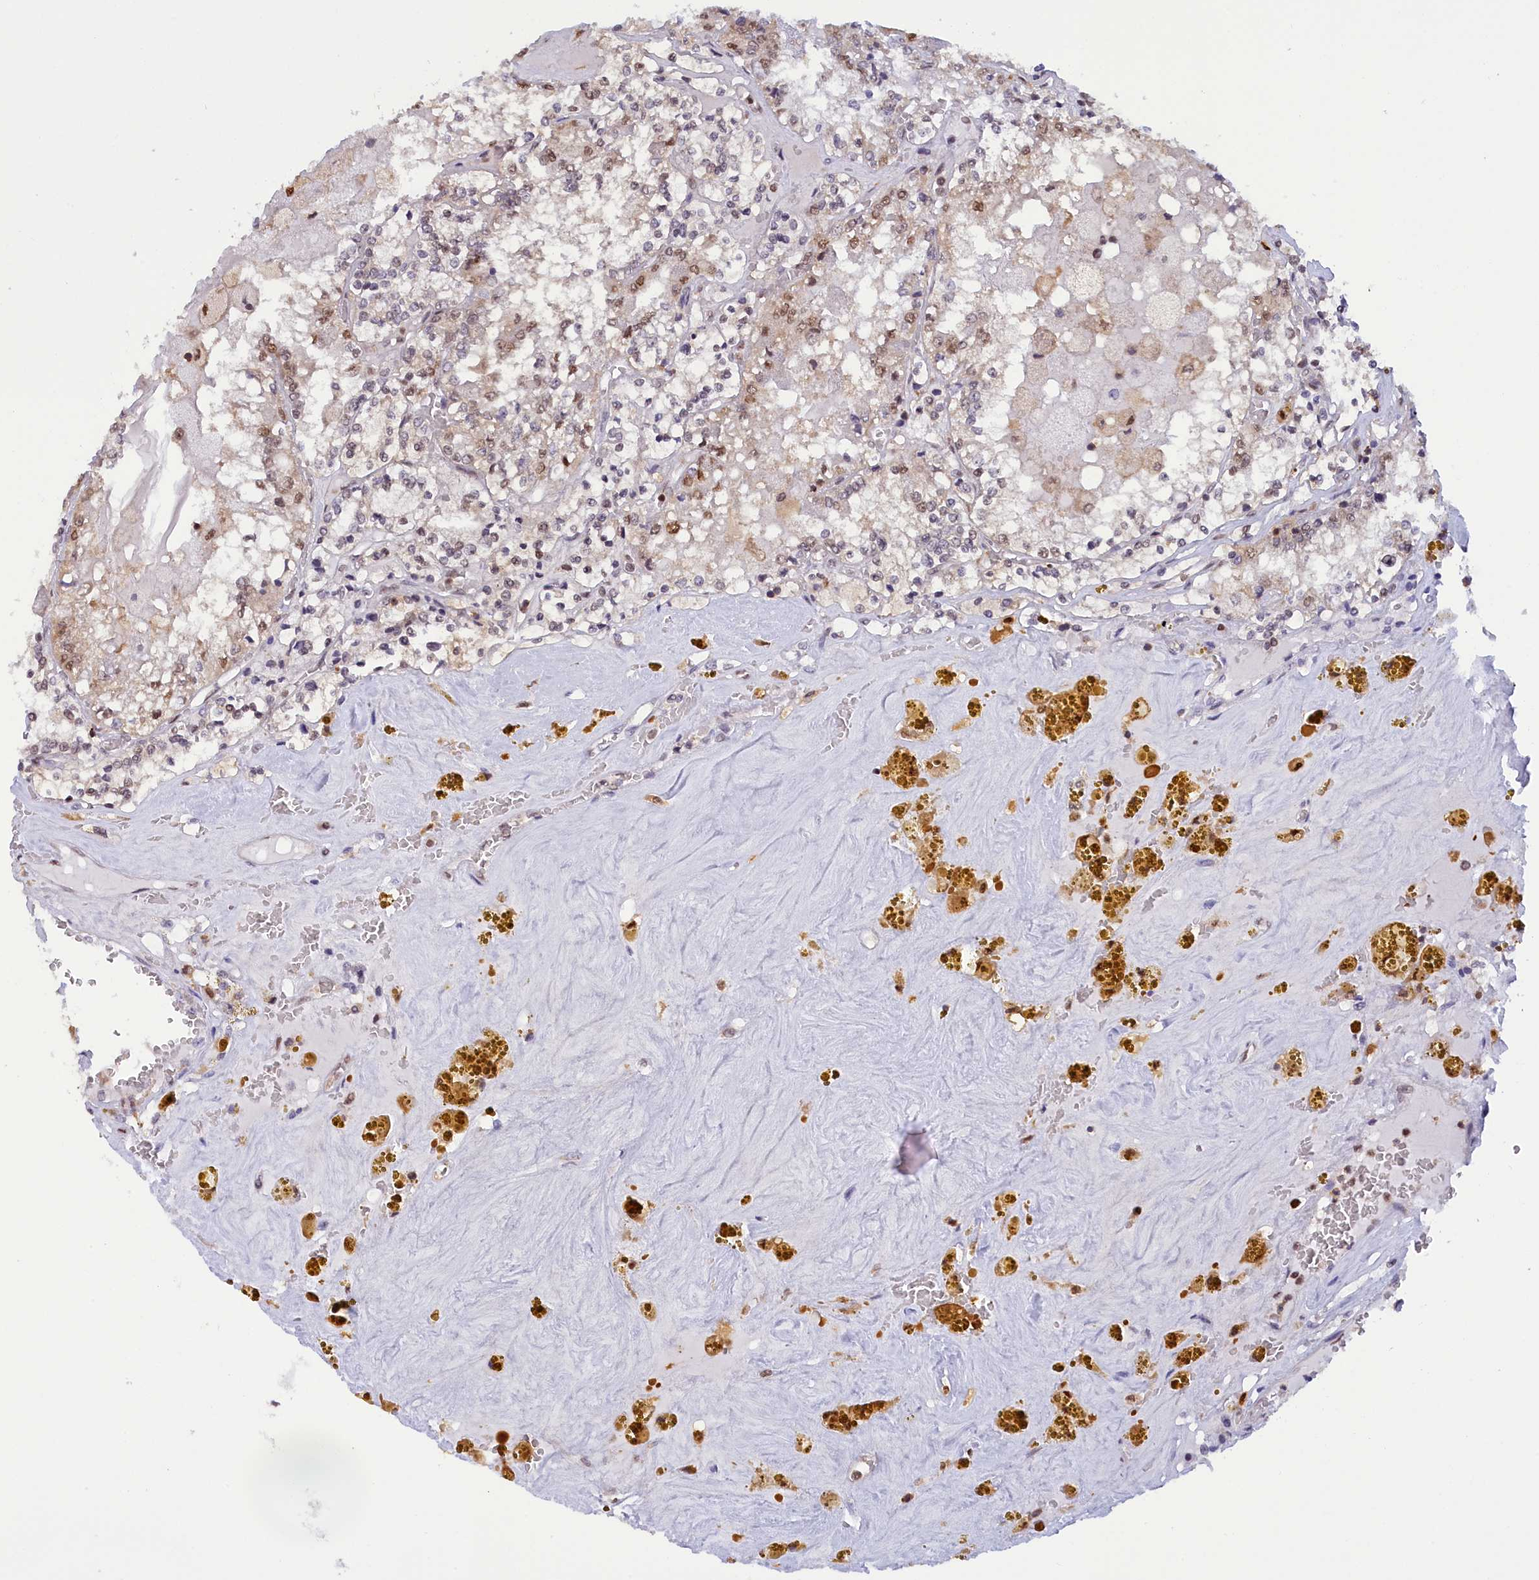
{"staining": {"intensity": "moderate", "quantity": "<25%", "location": "nuclear"}, "tissue": "renal cancer", "cell_type": "Tumor cells", "image_type": "cancer", "snomed": [{"axis": "morphology", "description": "Adenocarcinoma, NOS"}, {"axis": "topography", "description": "Kidney"}], "caption": "This histopathology image displays immunohistochemistry (IHC) staining of renal cancer (adenocarcinoma), with low moderate nuclear positivity in approximately <25% of tumor cells.", "gene": "IZUMO2", "patient": {"sex": "female", "age": 56}}